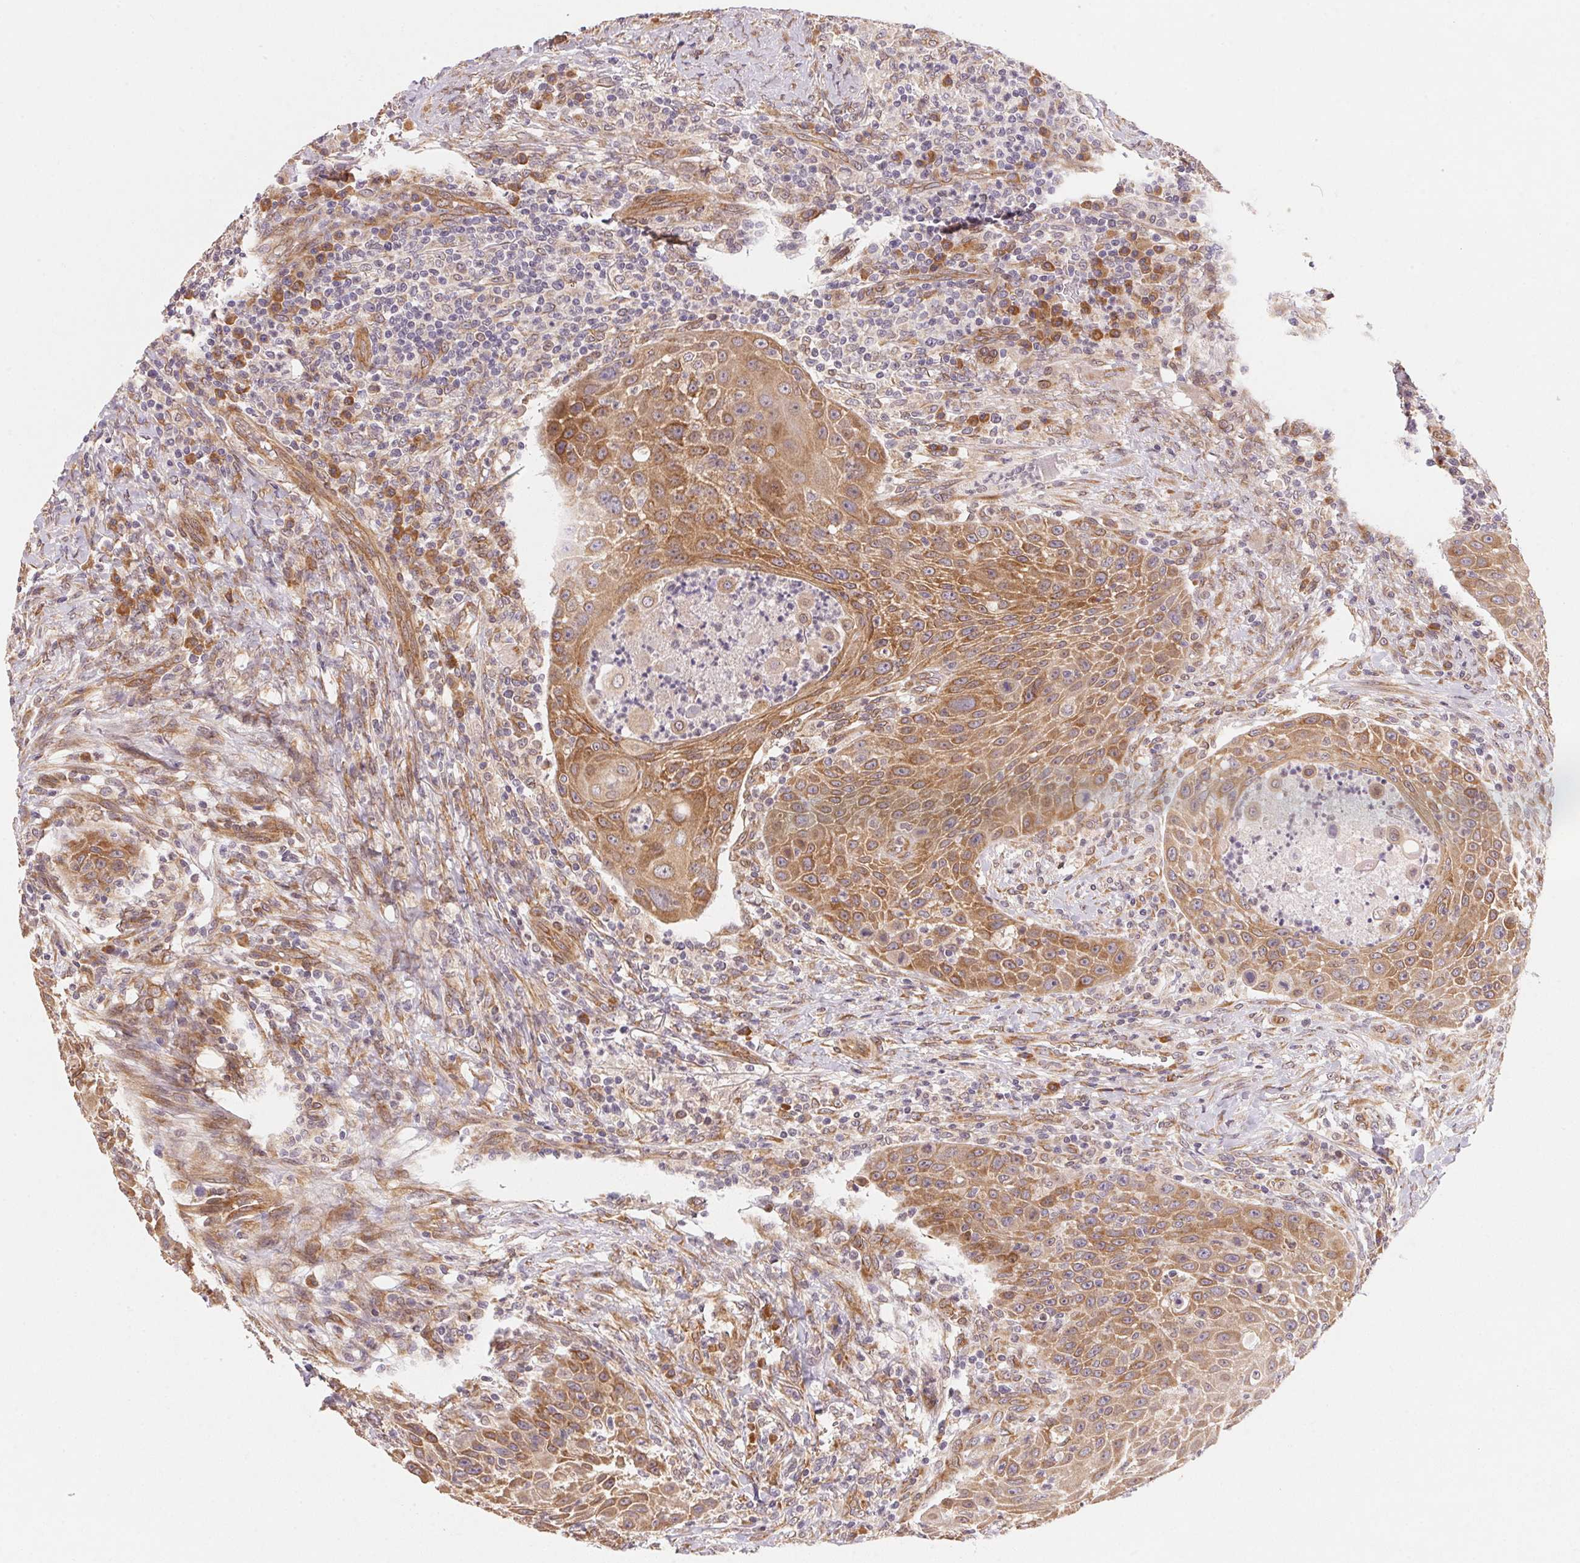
{"staining": {"intensity": "moderate", "quantity": ">75%", "location": "cytoplasmic/membranous,nuclear"}, "tissue": "head and neck cancer", "cell_type": "Tumor cells", "image_type": "cancer", "snomed": [{"axis": "morphology", "description": "Squamous cell carcinoma, NOS"}, {"axis": "topography", "description": "Head-Neck"}], "caption": "Moderate cytoplasmic/membranous and nuclear staining is seen in about >75% of tumor cells in head and neck cancer (squamous cell carcinoma). (DAB IHC, brown staining for protein, blue staining for nuclei).", "gene": "EI24", "patient": {"sex": "male", "age": 69}}